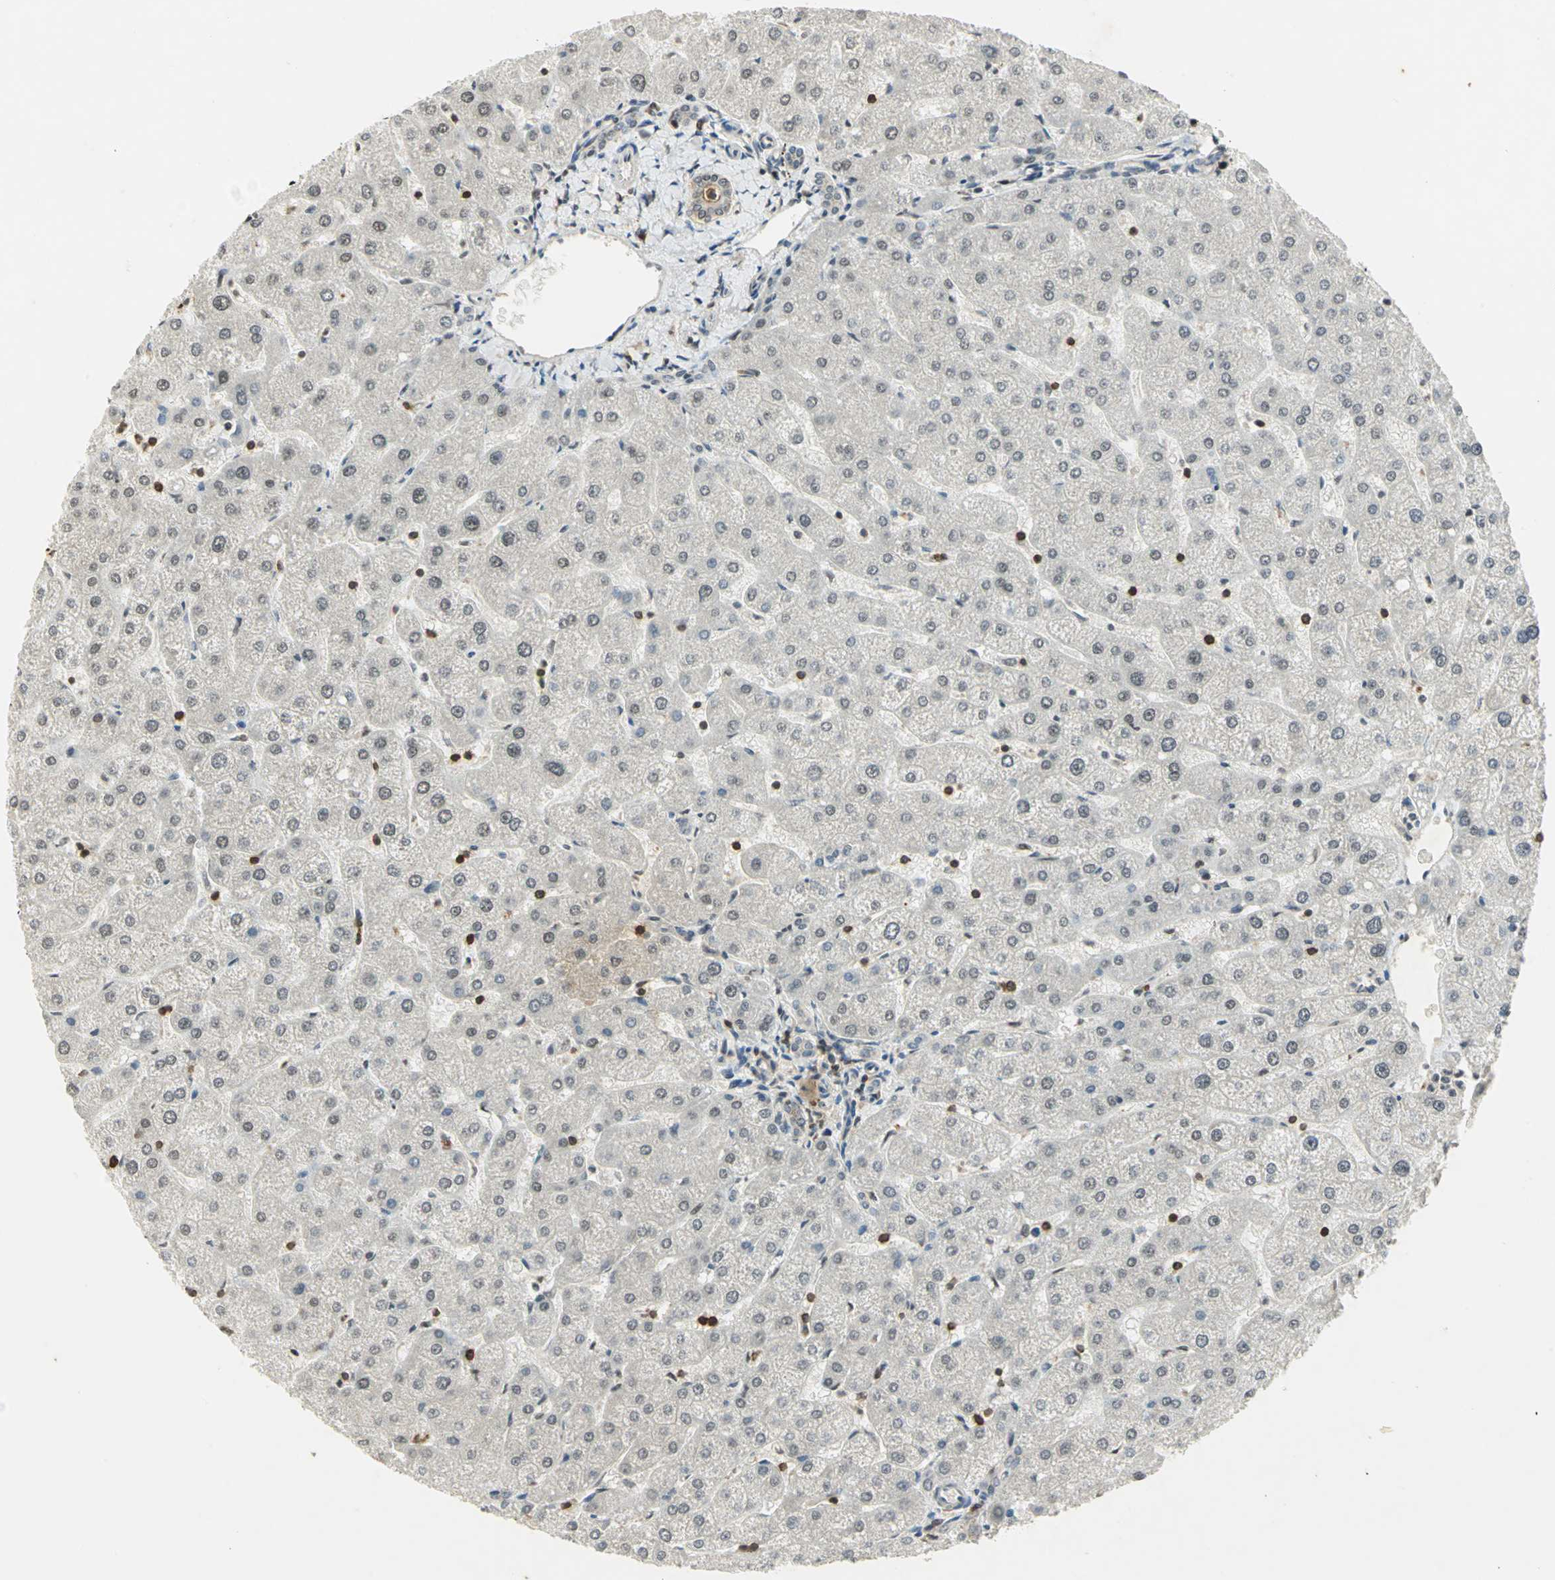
{"staining": {"intensity": "weak", "quantity": "<25%", "location": "cytoplasmic/membranous"}, "tissue": "liver", "cell_type": "Cholangiocytes", "image_type": "normal", "snomed": [{"axis": "morphology", "description": "Normal tissue, NOS"}, {"axis": "topography", "description": "Liver"}], "caption": "An IHC micrograph of normal liver is shown. There is no staining in cholangiocytes of liver.", "gene": "IL16", "patient": {"sex": "male", "age": 67}}